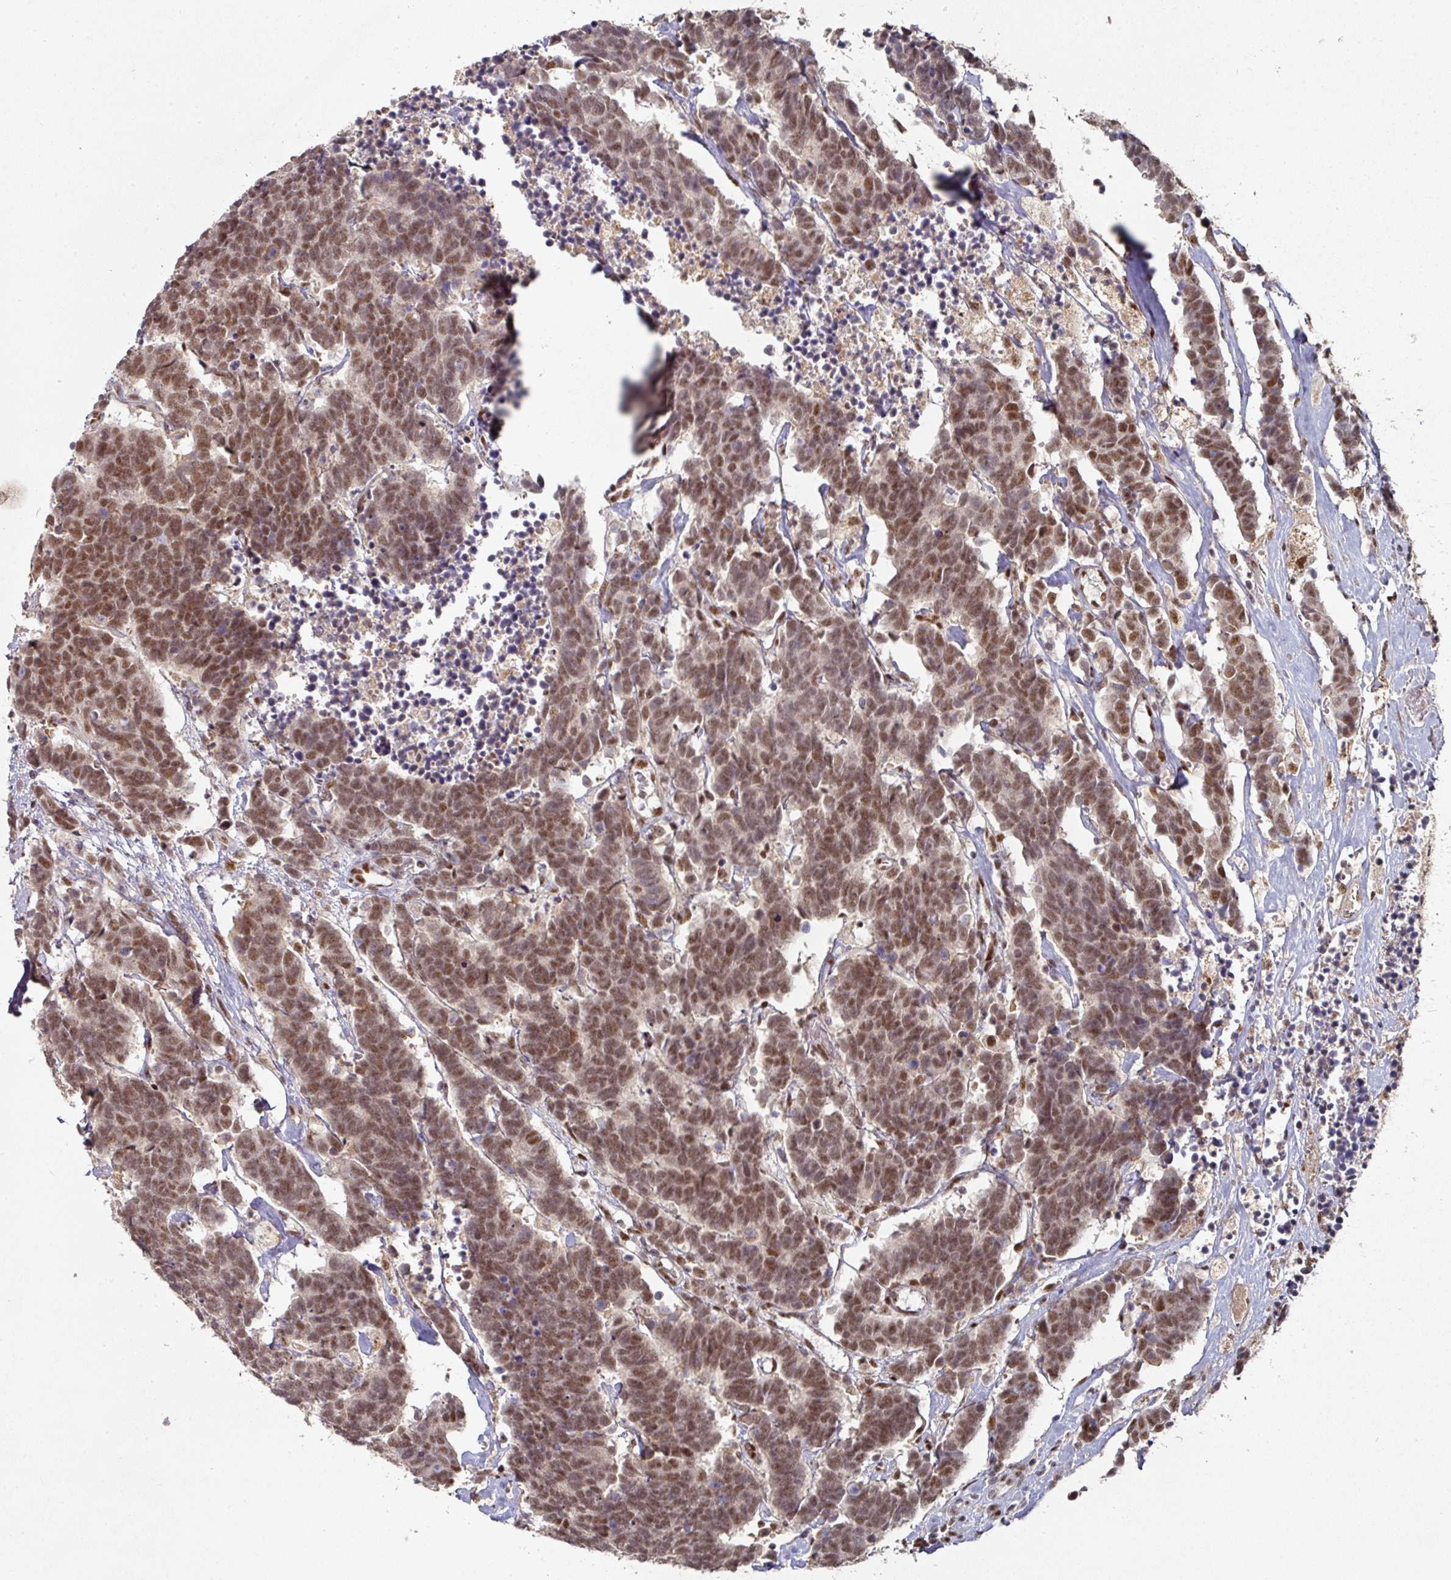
{"staining": {"intensity": "moderate", "quantity": ">75%", "location": "nuclear"}, "tissue": "carcinoid", "cell_type": "Tumor cells", "image_type": "cancer", "snomed": [{"axis": "morphology", "description": "Carcinoma, NOS"}, {"axis": "morphology", "description": "Carcinoid, malignant, NOS"}, {"axis": "topography", "description": "Urinary bladder"}], "caption": "A micrograph showing moderate nuclear expression in approximately >75% of tumor cells in carcinoma, as visualized by brown immunohistochemical staining.", "gene": "MEPCE", "patient": {"sex": "male", "age": 57}}